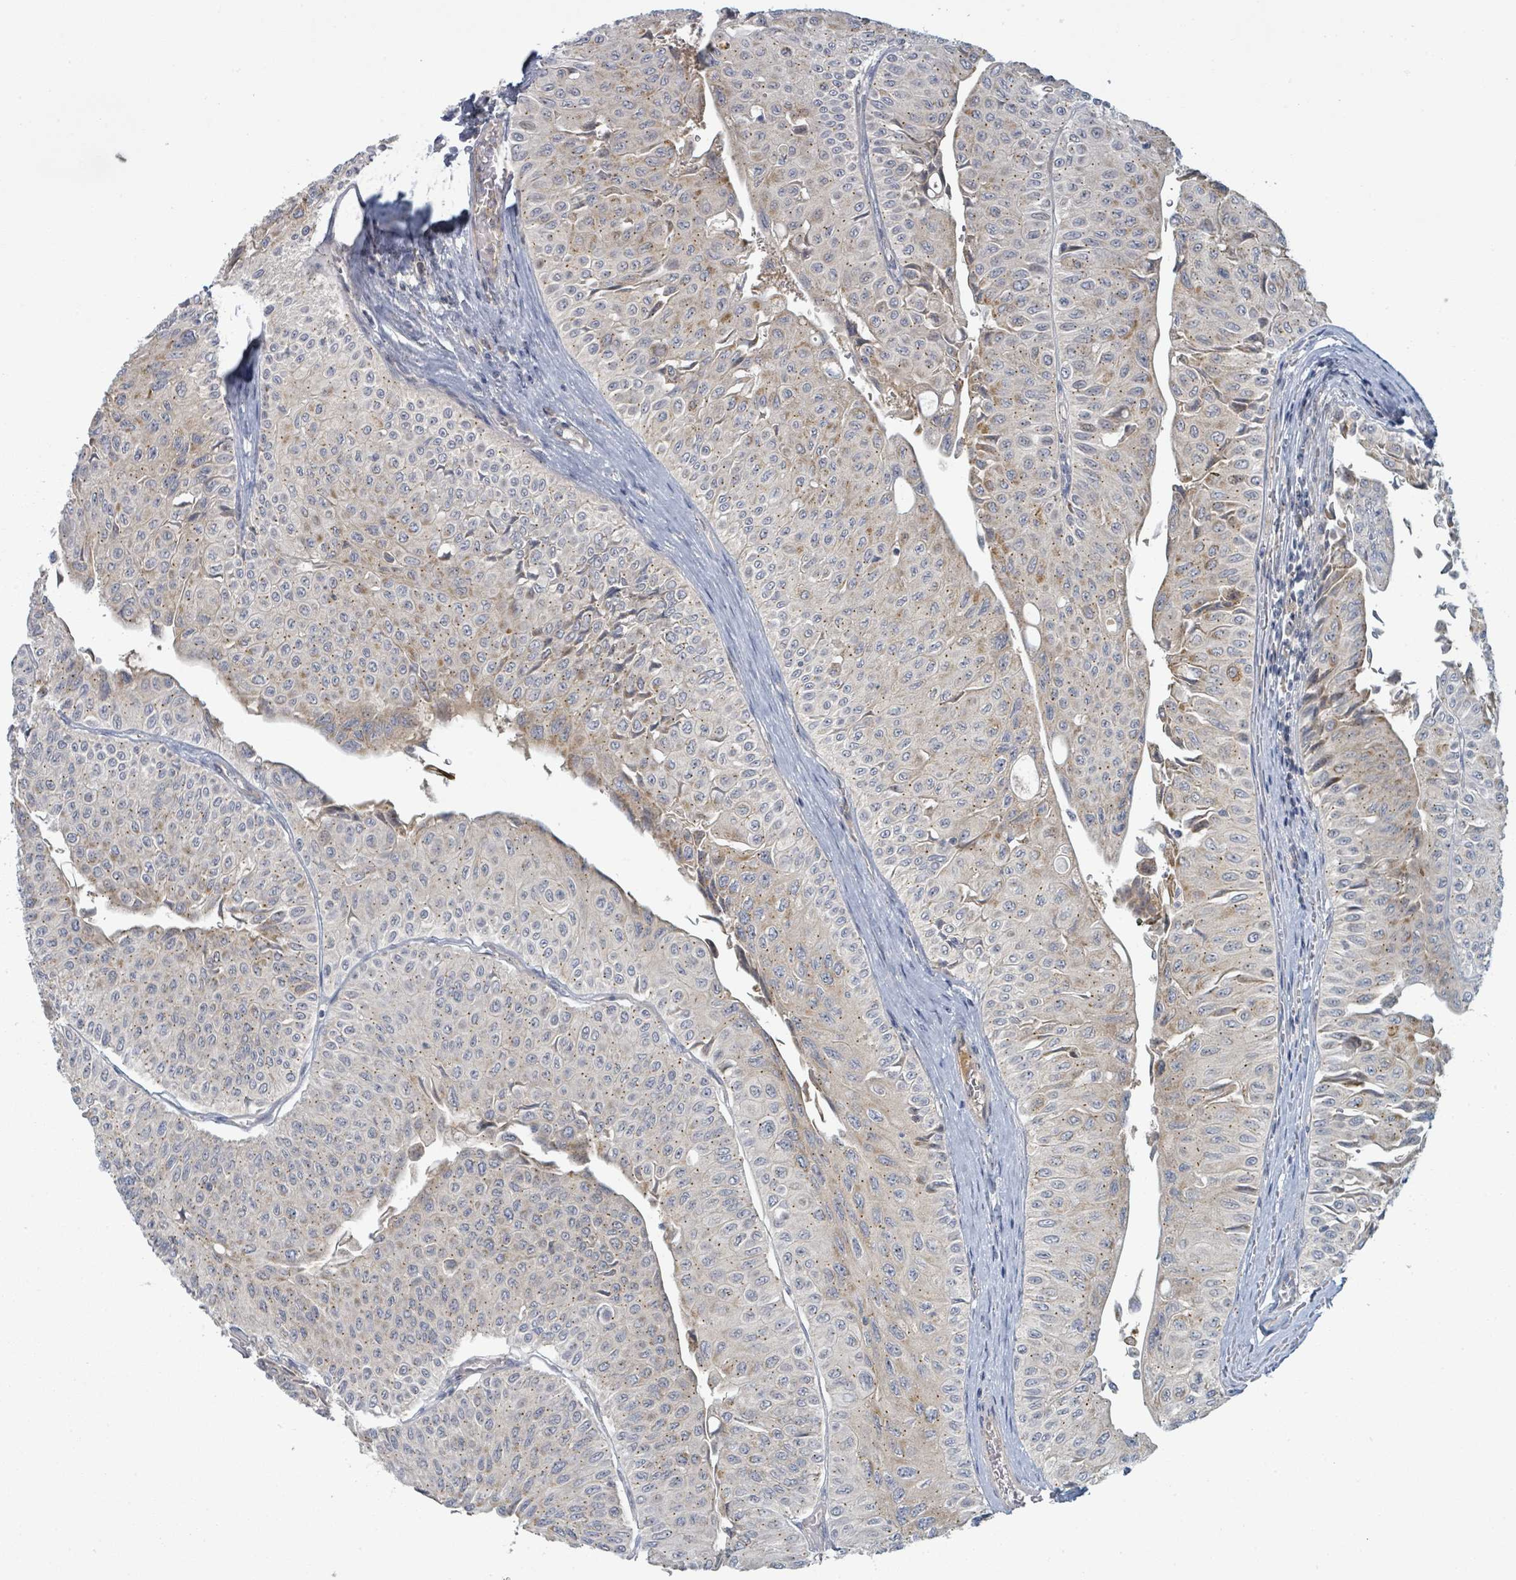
{"staining": {"intensity": "moderate", "quantity": "25%-75%", "location": "cytoplasmic/membranous"}, "tissue": "urothelial cancer", "cell_type": "Tumor cells", "image_type": "cancer", "snomed": [{"axis": "morphology", "description": "Urothelial carcinoma, NOS"}, {"axis": "topography", "description": "Urinary bladder"}], "caption": "IHC micrograph of human urothelial cancer stained for a protein (brown), which shows medium levels of moderate cytoplasmic/membranous staining in about 25%-75% of tumor cells.", "gene": "COL5A3", "patient": {"sex": "male", "age": 59}}